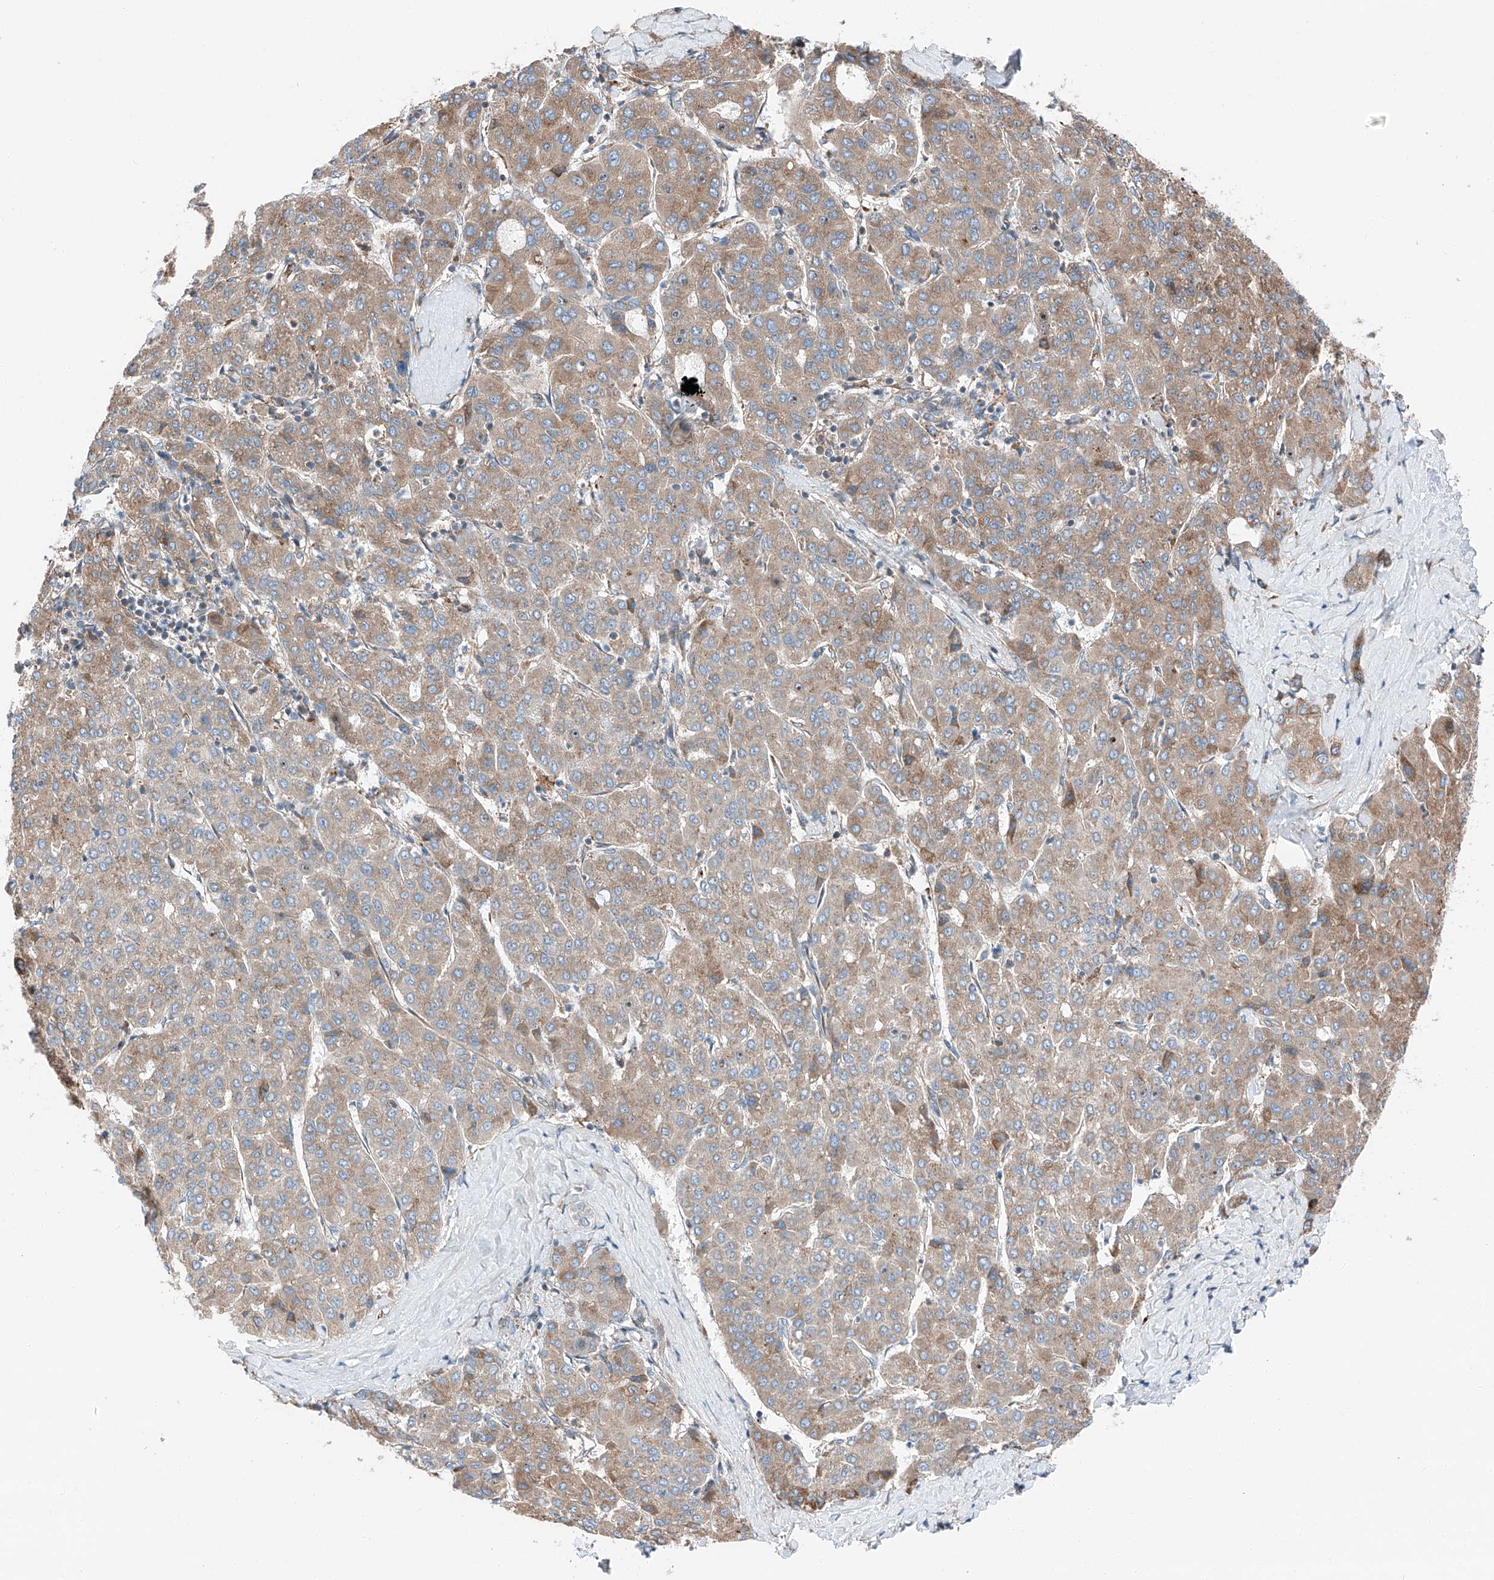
{"staining": {"intensity": "weak", "quantity": "25%-75%", "location": "cytoplasmic/membranous"}, "tissue": "liver cancer", "cell_type": "Tumor cells", "image_type": "cancer", "snomed": [{"axis": "morphology", "description": "Carcinoma, Hepatocellular, NOS"}, {"axis": "topography", "description": "Liver"}], "caption": "DAB immunohistochemical staining of liver hepatocellular carcinoma reveals weak cytoplasmic/membranous protein staining in about 25%-75% of tumor cells.", "gene": "ZC3H15", "patient": {"sex": "male", "age": 65}}